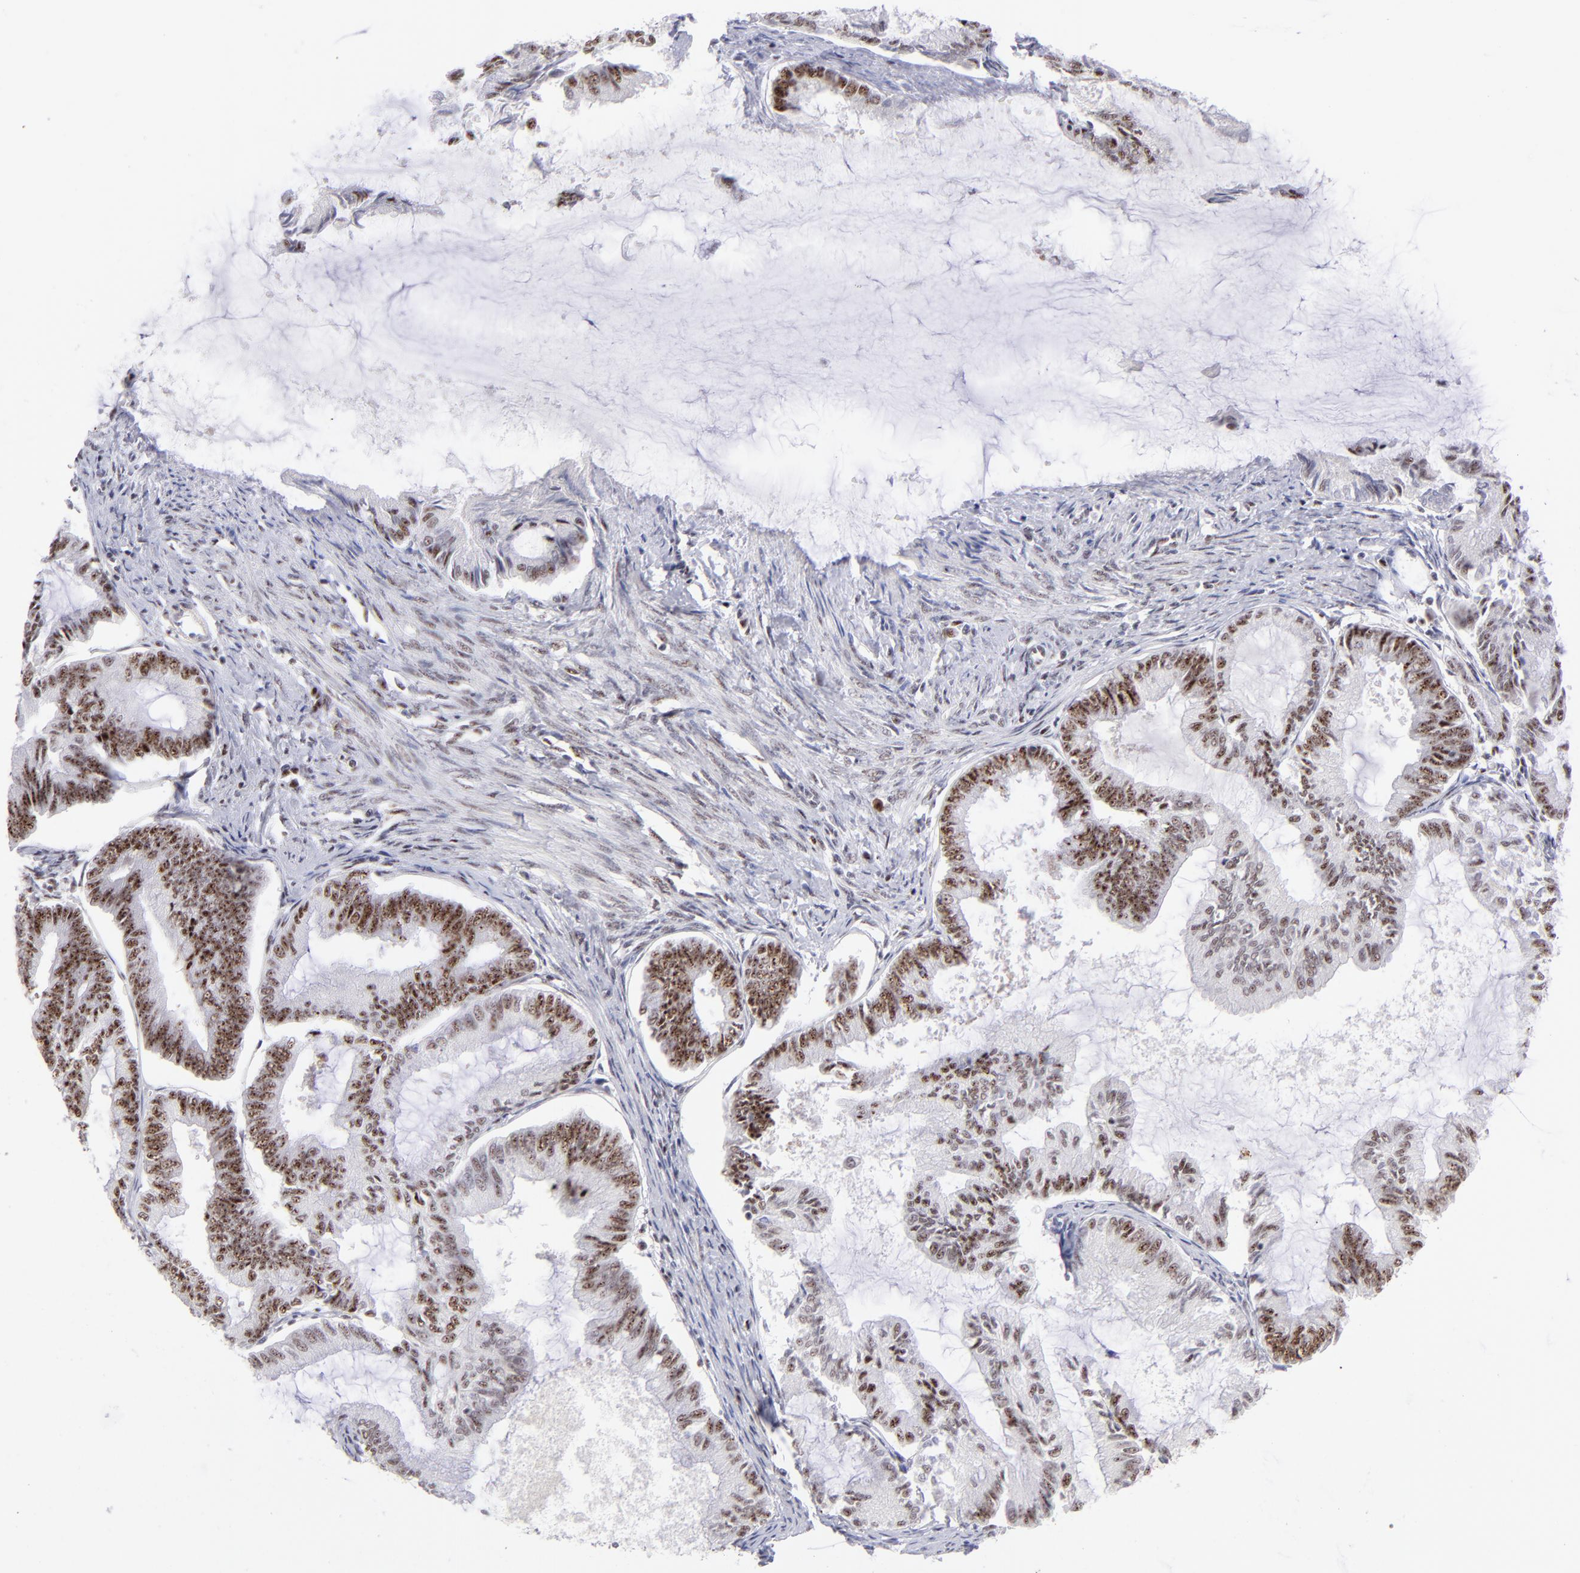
{"staining": {"intensity": "moderate", "quantity": ">75%", "location": "nuclear"}, "tissue": "endometrial cancer", "cell_type": "Tumor cells", "image_type": "cancer", "snomed": [{"axis": "morphology", "description": "Adenocarcinoma, NOS"}, {"axis": "topography", "description": "Endometrium"}], "caption": "High-magnification brightfield microscopy of endometrial cancer stained with DAB (3,3'-diaminobenzidine) (brown) and counterstained with hematoxylin (blue). tumor cells exhibit moderate nuclear expression is present in approximately>75% of cells. The staining was performed using DAB to visualize the protein expression in brown, while the nuclei were stained in blue with hematoxylin (Magnification: 20x).", "gene": "CDC25C", "patient": {"sex": "female", "age": 86}}